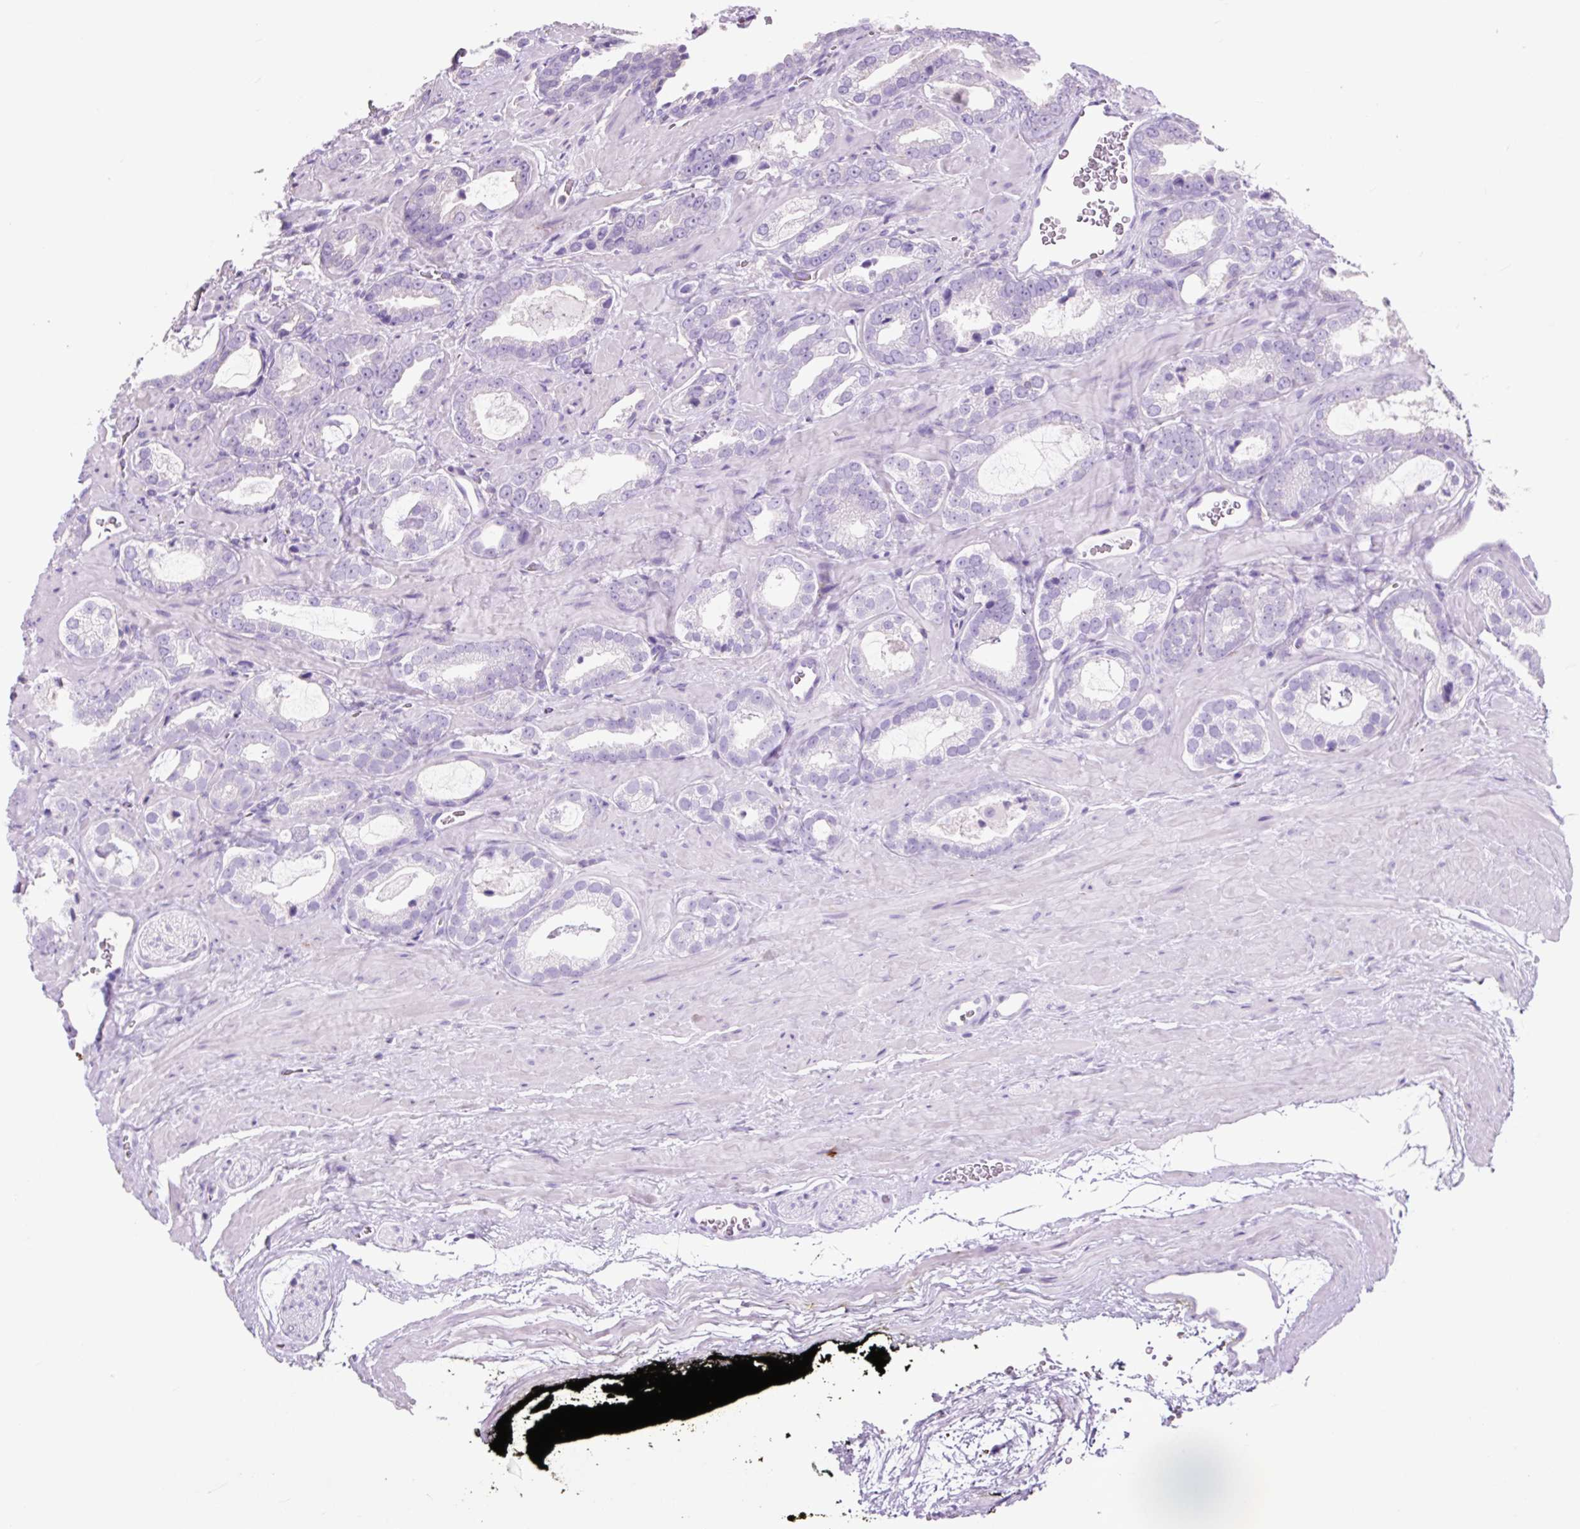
{"staining": {"intensity": "negative", "quantity": "none", "location": "none"}, "tissue": "prostate cancer", "cell_type": "Tumor cells", "image_type": "cancer", "snomed": [{"axis": "morphology", "description": "Adenocarcinoma, Low grade"}, {"axis": "topography", "description": "Prostate"}], "caption": "Protein analysis of prostate cancer shows no significant staining in tumor cells.", "gene": "OR10A7", "patient": {"sex": "male", "age": 62}}